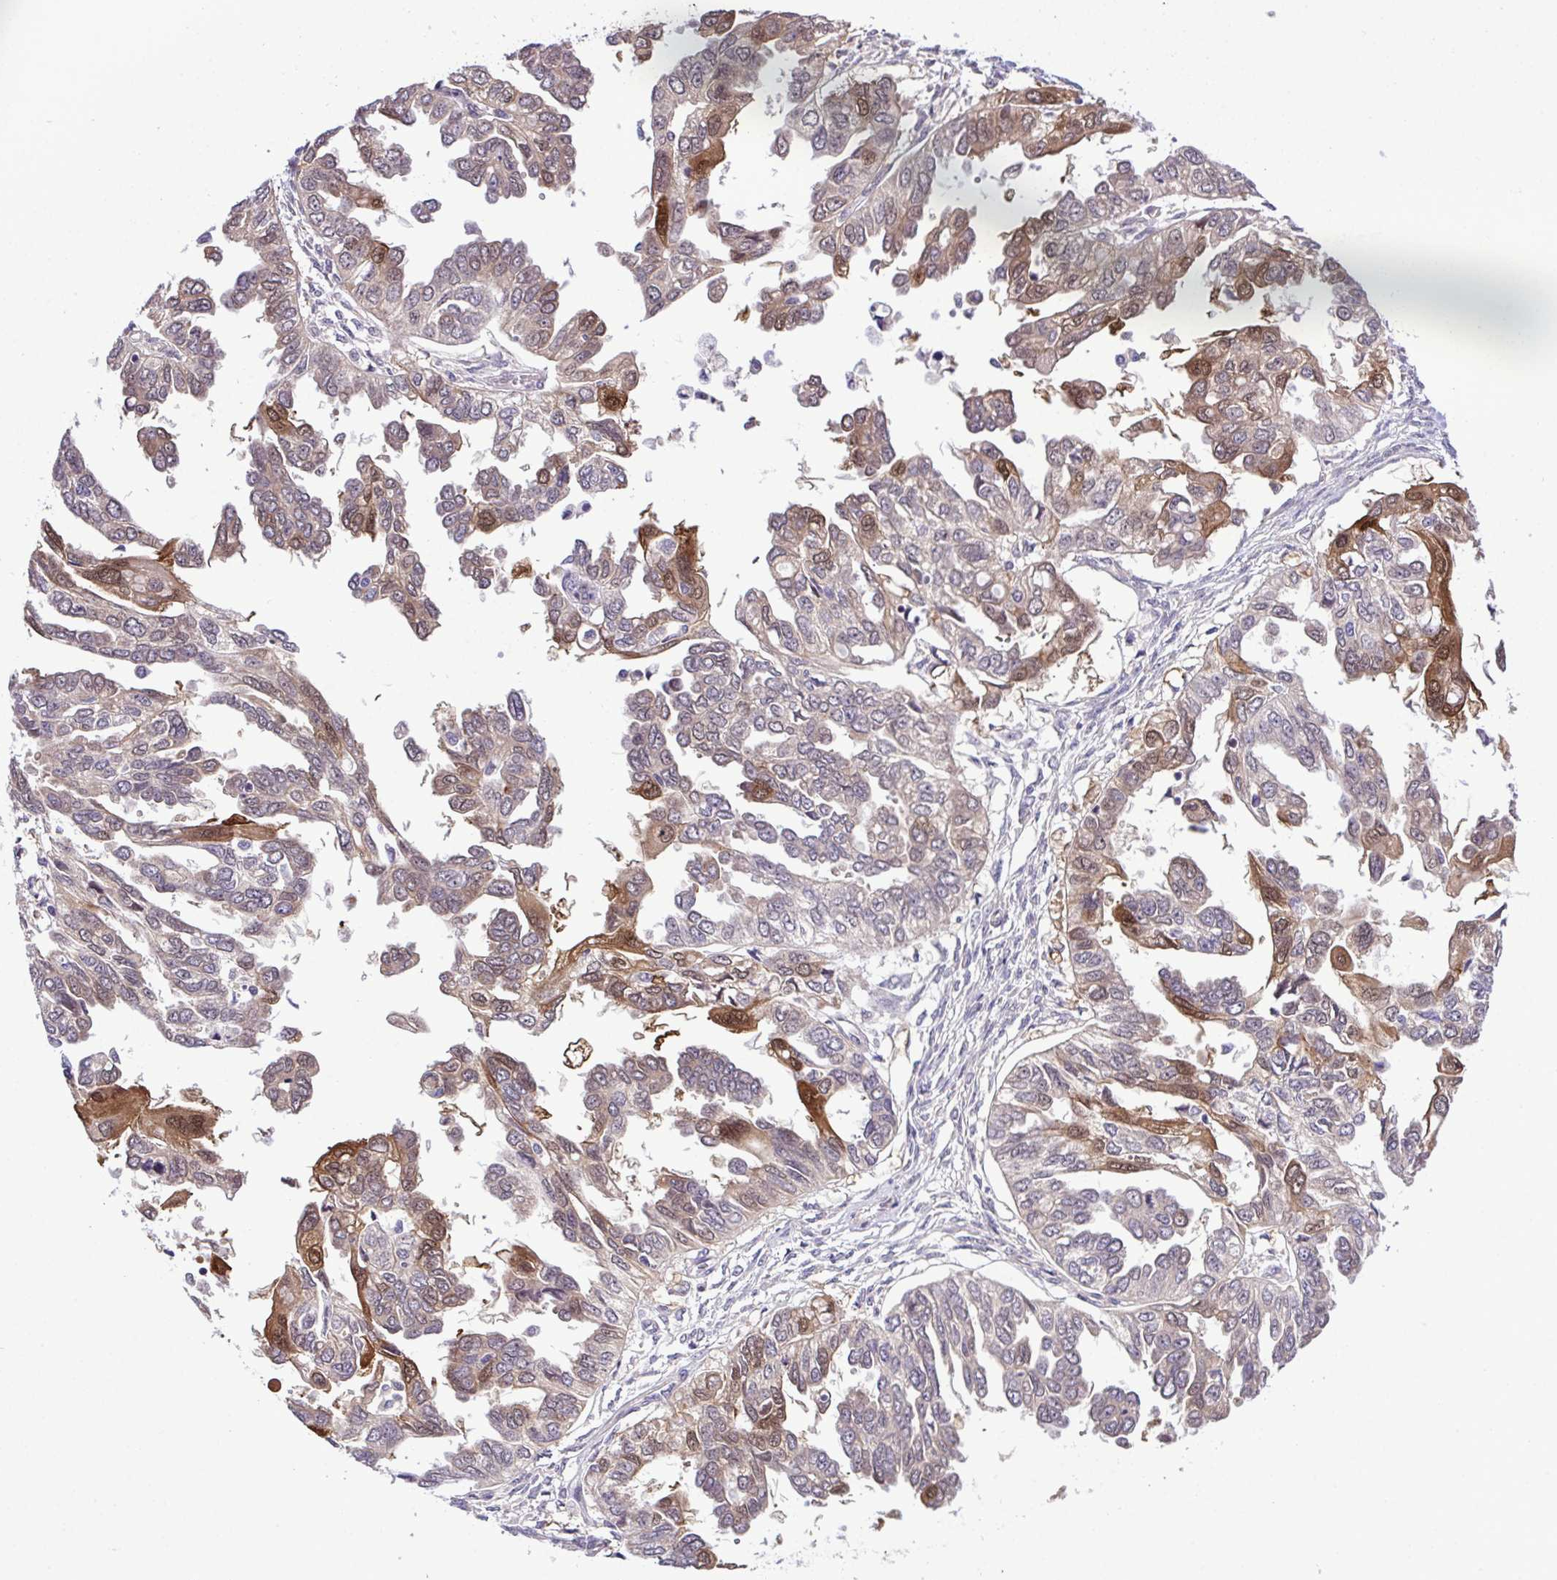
{"staining": {"intensity": "strong", "quantity": "25%-75%", "location": "cytoplasmic/membranous,nuclear"}, "tissue": "ovarian cancer", "cell_type": "Tumor cells", "image_type": "cancer", "snomed": [{"axis": "morphology", "description": "Cystadenocarcinoma, serous, NOS"}, {"axis": "topography", "description": "Ovary"}], "caption": "Human ovarian serous cystadenocarcinoma stained with a protein marker exhibits strong staining in tumor cells.", "gene": "CMPK1", "patient": {"sex": "female", "age": 53}}